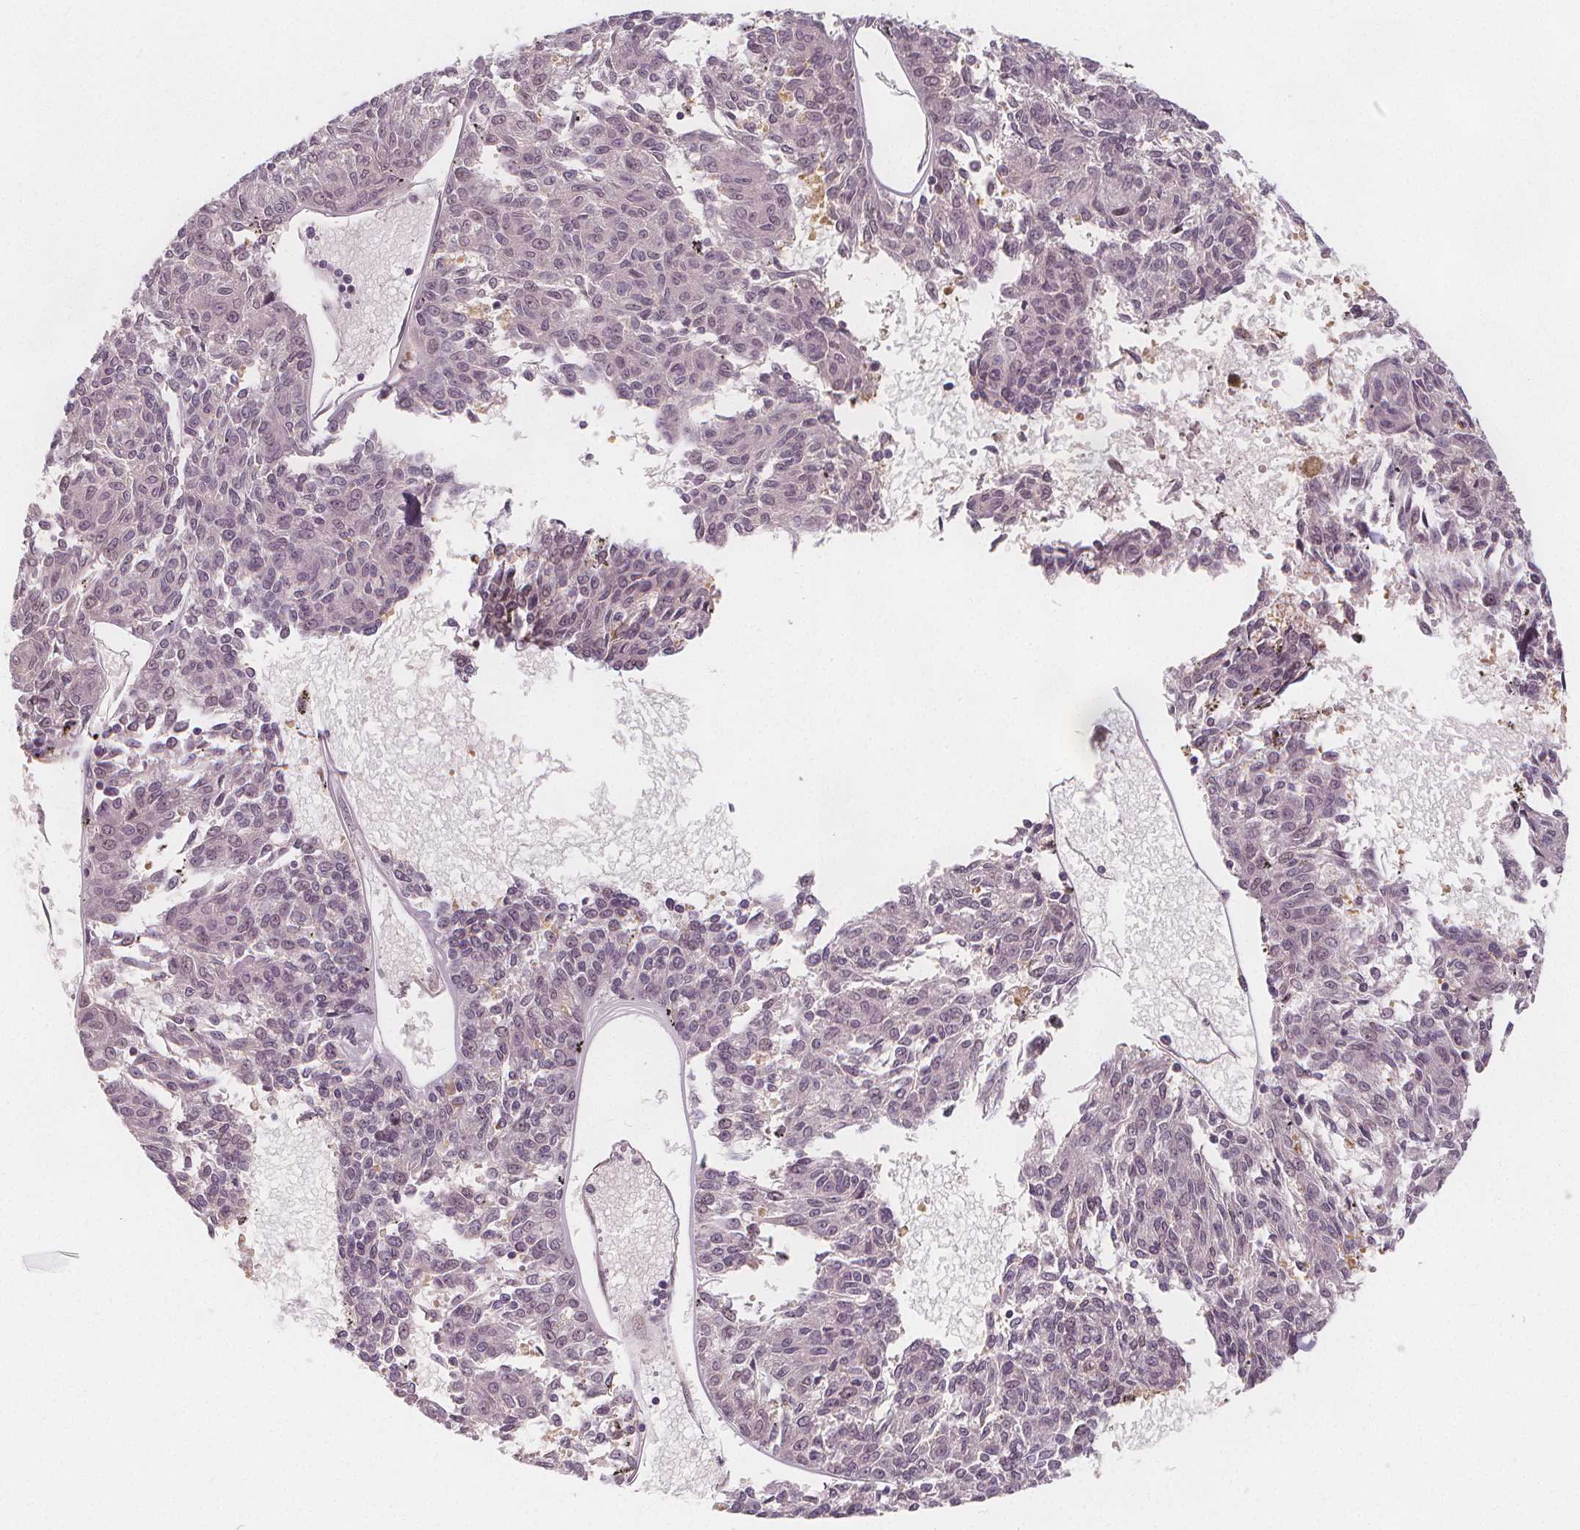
{"staining": {"intensity": "negative", "quantity": "none", "location": "none"}, "tissue": "melanoma", "cell_type": "Tumor cells", "image_type": "cancer", "snomed": [{"axis": "morphology", "description": "Malignant melanoma, NOS"}, {"axis": "topography", "description": "Skin"}], "caption": "Immunohistochemistry (IHC) of human malignant melanoma demonstrates no staining in tumor cells.", "gene": "DRC3", "patient": {"sex": "female", "age": 72}}